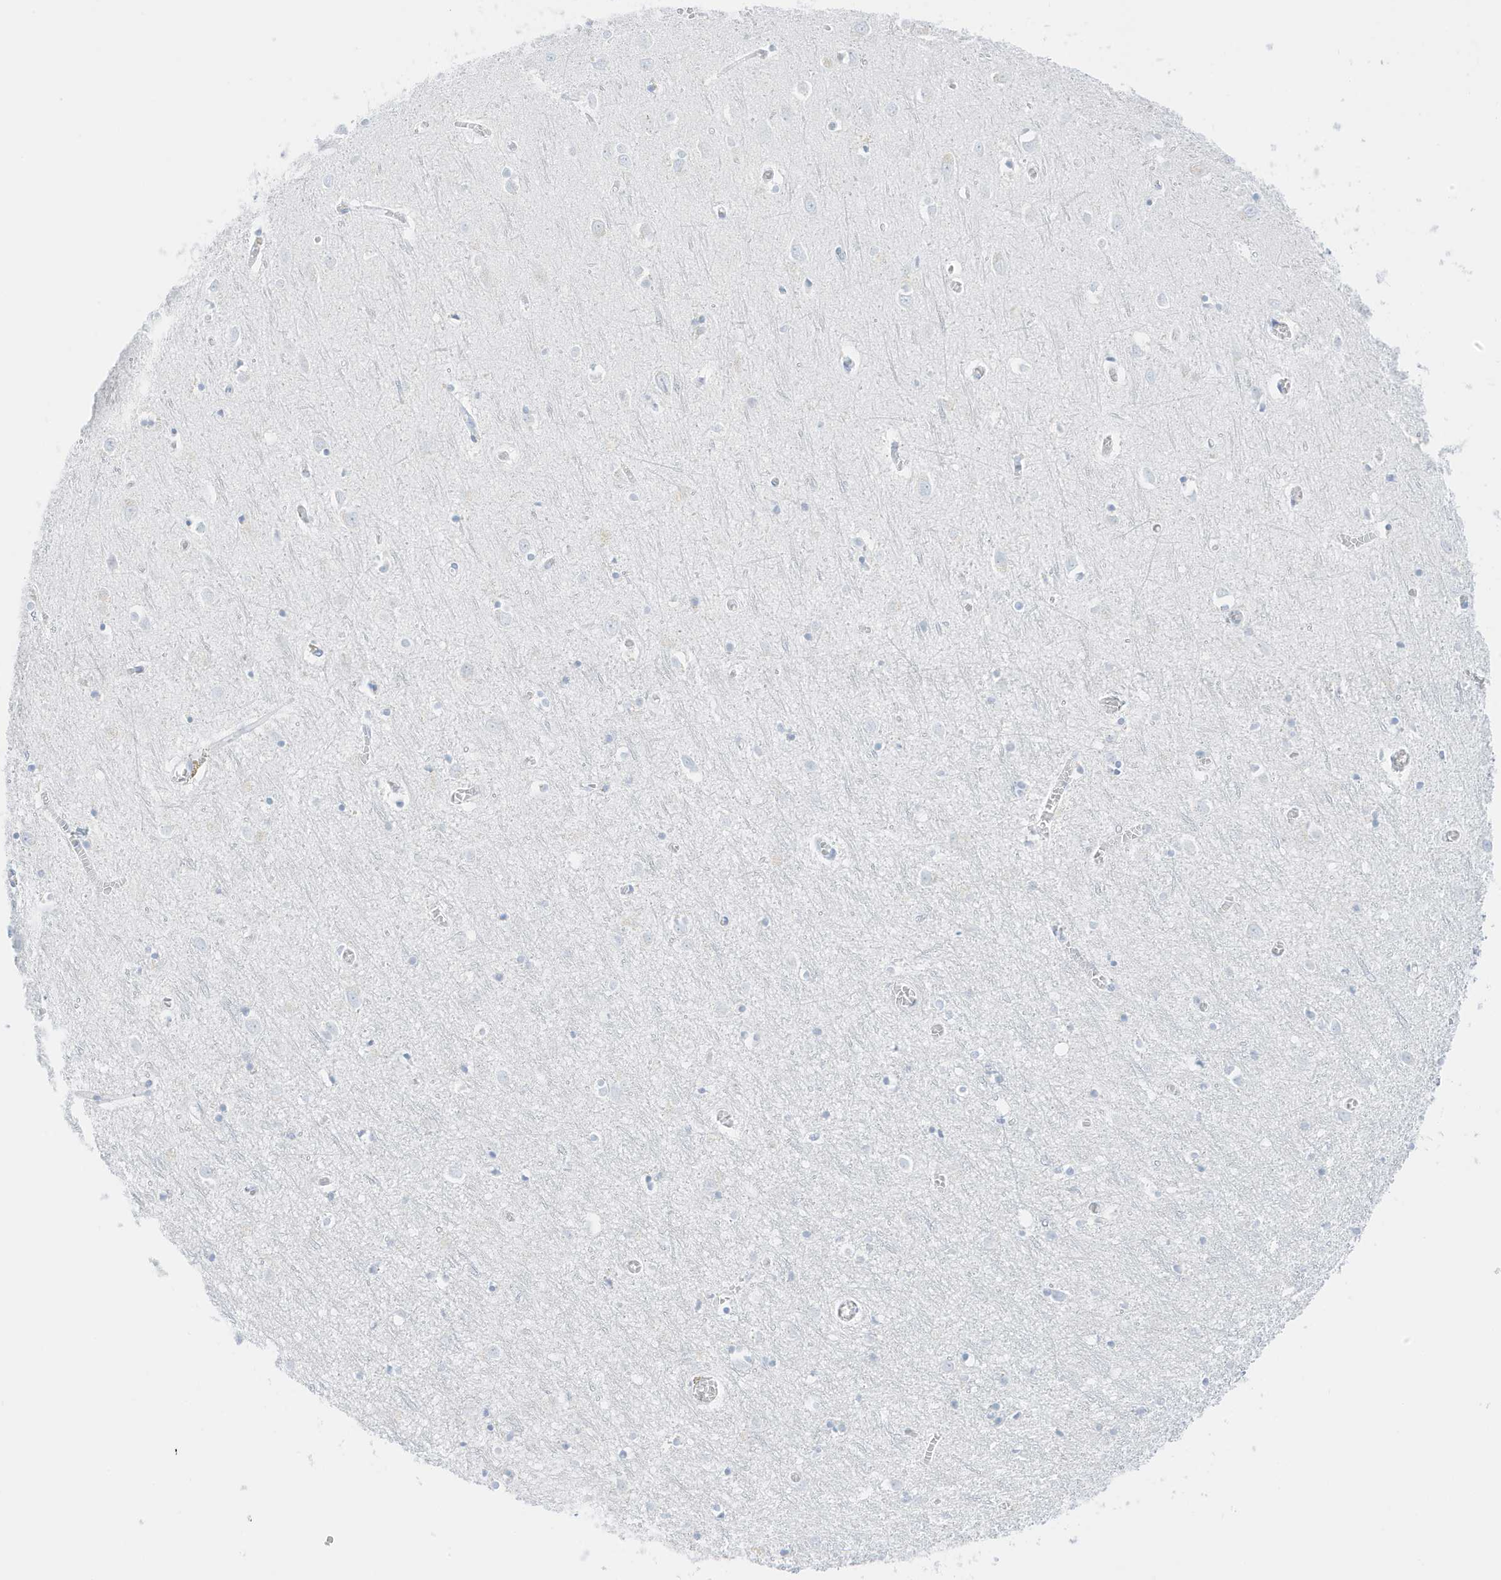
{"staining": {"intensity": "negative", "quantity": "none", "location": "none"}, "tissue": "cerebral cortex", "cell_type": "Endothelial cells", "image_type": "normal", "snomed": [{"axis": "morphology", "description": "Normal tissue, NOS"}, {"axis": "topography", "description": "Cerebral cortex"}], "caption": "A high-resolution micrograph shows immunohistochemistry staining of unremarkable cerebral cortex, which displays no significant expression in endothelial cells.", "gene": "SLC22A13", "patient": {"sex": "female", "age": 64}}